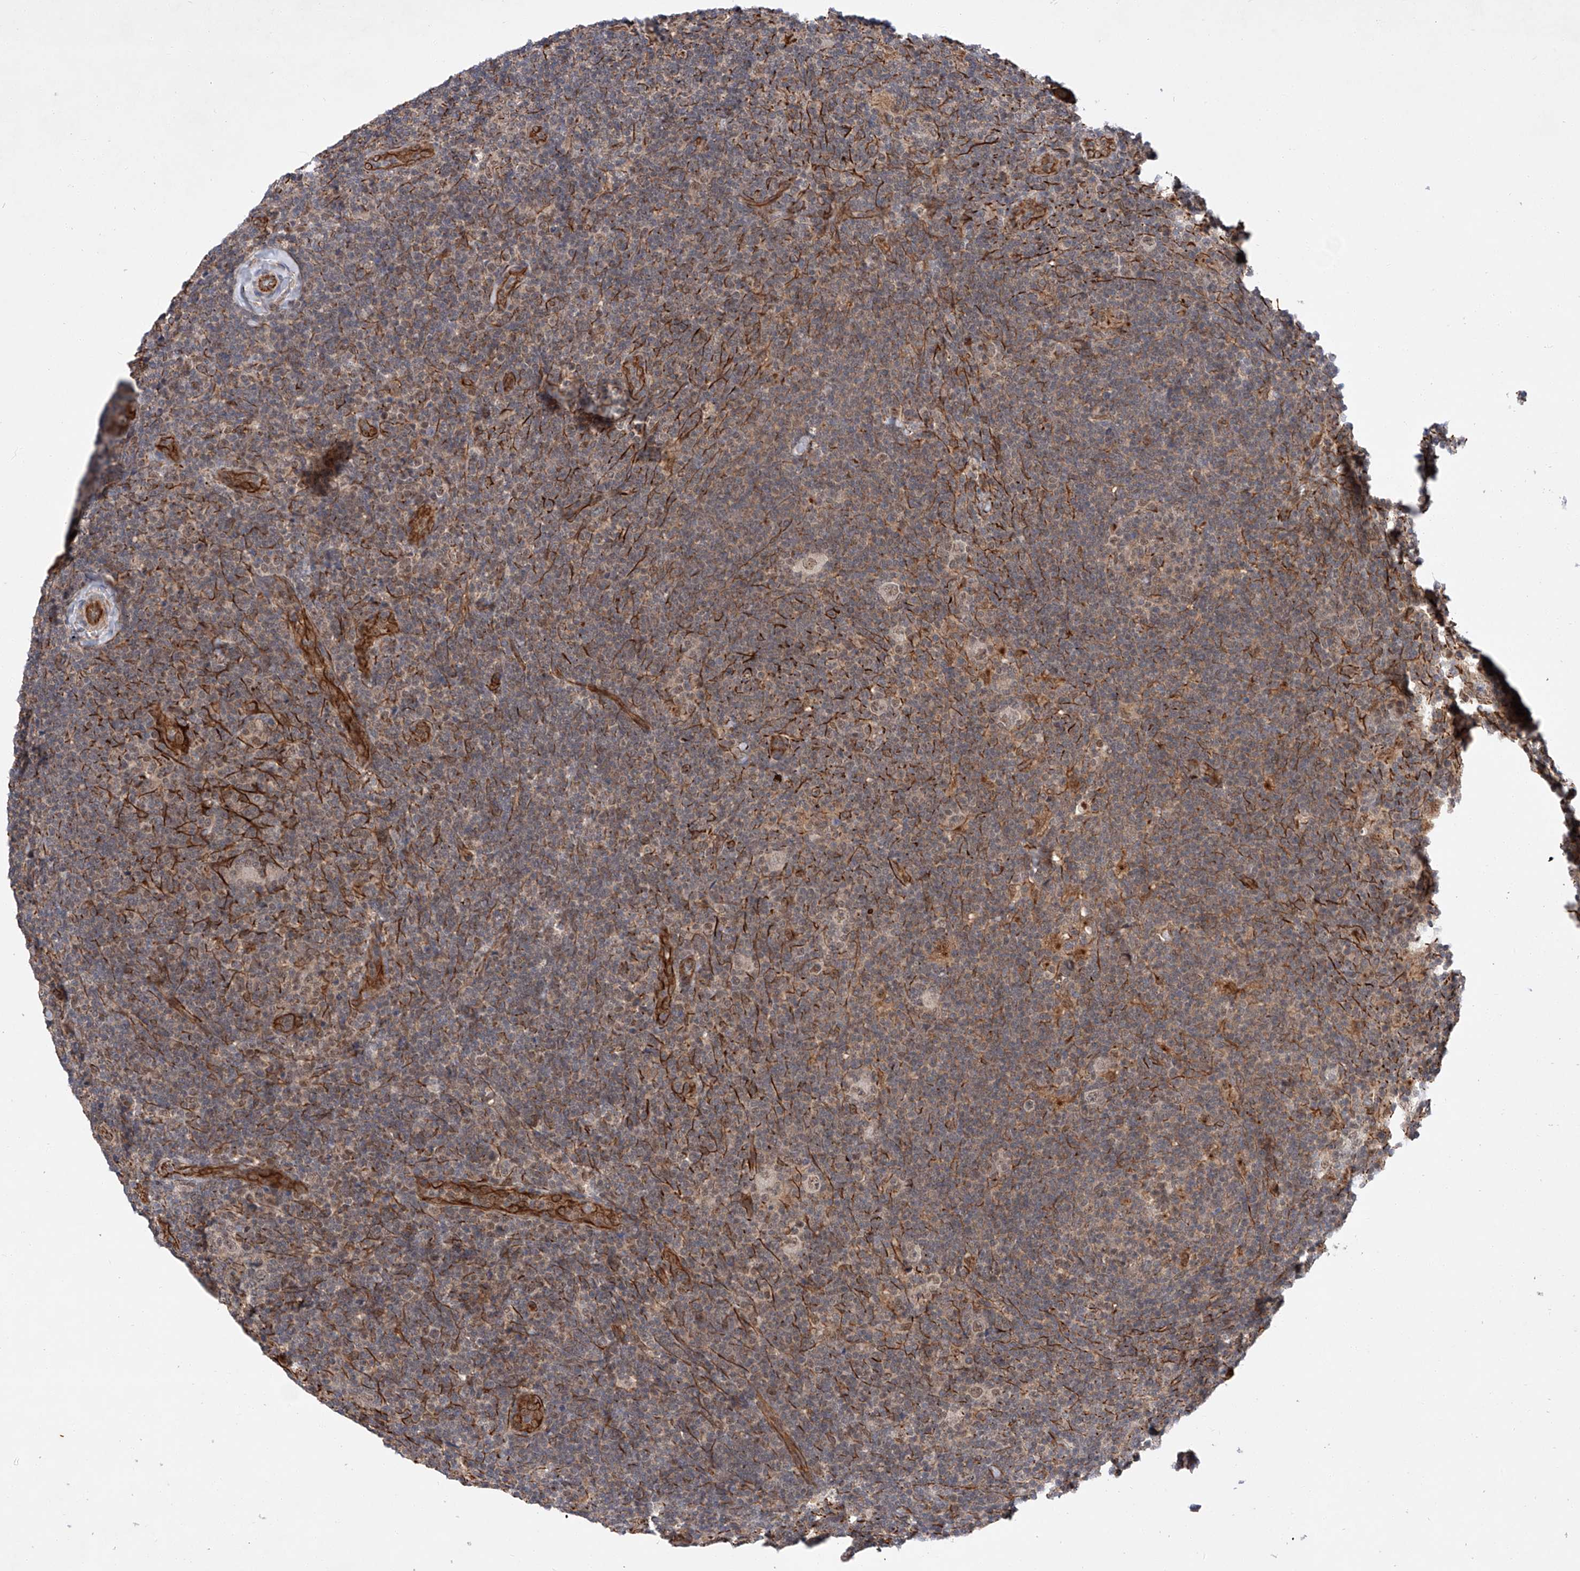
{"staining": {"intensity": "weak", "quantity": "25%-75%", "location": "nuclear"}, "tissue": "lymphoma", "cell_type": "Tumor cells", "image_type": "cancer", "snomed": [{"axis": "morphology", "description": "Hodgkin's disease, NOS"}, {"axis": "topography", "description": "Lymph node"}], "caption": "Brown immunohistochemical staining in human lymphoma shows weak nuclear expression in approximately 25%-75% of tumor cells. (DAB (3,3'-diaminobenzidine) = brown stain, brightfield microscopy at high magnification).", "gene": "AMD1", "patient": {"sex": "female", "age": 57}}